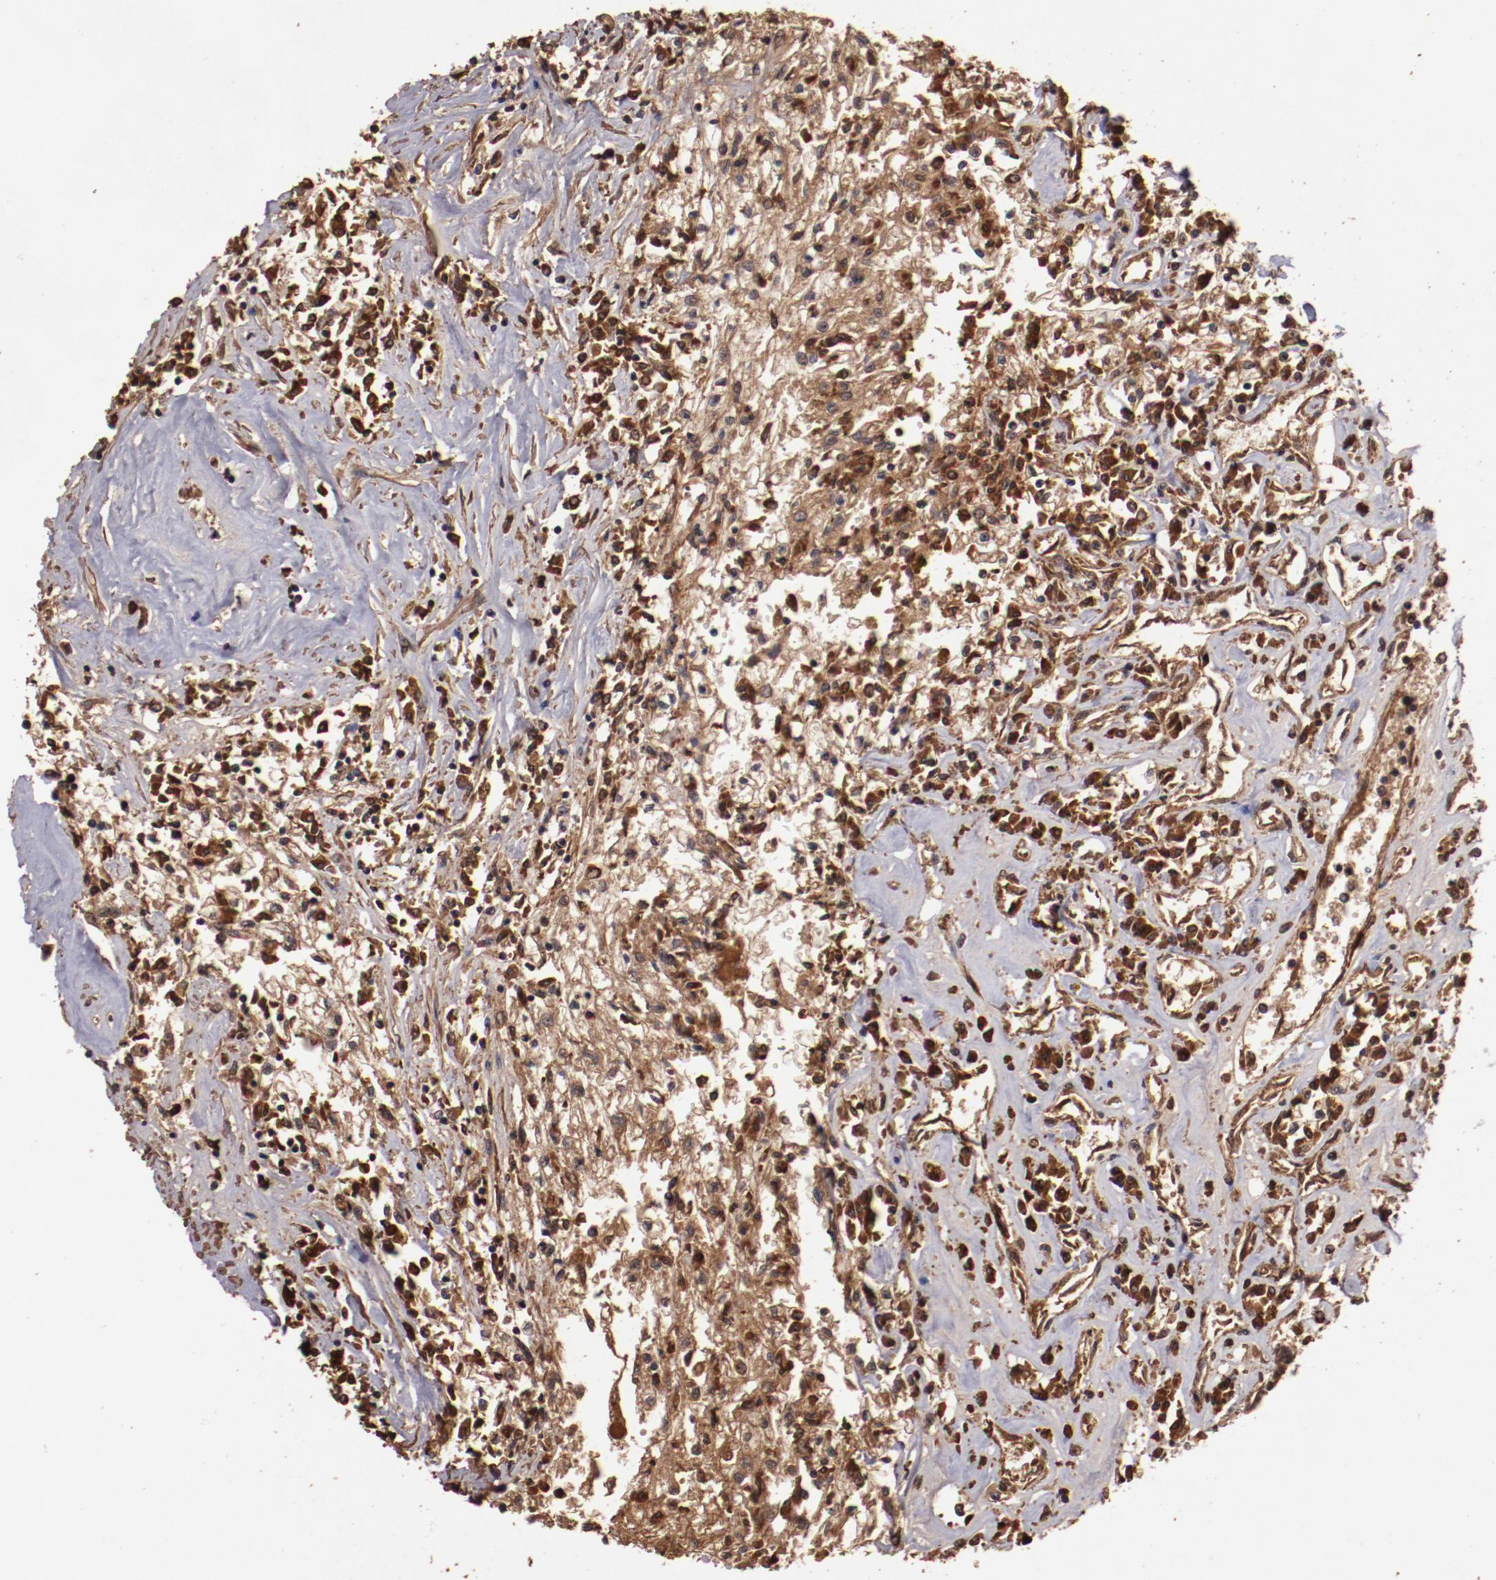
{"staining": {"intensity": "strong", "quantity": ">75%", "location": "cytoplasmic/membranous"}, "tissue": "renal cancer", "cell_type": "Tumor cells", "image_type": "cancer", "snomed": [{"axis": "morphology", "description": "Adenocarcinoma, NOS"}, {"axis": "topography", "description": "Kidney"}], "caption": "IHC staining of adenocarcinoma (renal), which exhibits high levels of strong cytoplasmic/membranous expression in about >75% of tumor cells indicating strong cytoplasmic/membranous protein positivity. The staining was performed using DAB (brown) for protein detection and nuclei were counterstained in hematoxylin (blue).", "gene": "TXNDC16", "patient": {"sex": "male", "age": 78}}